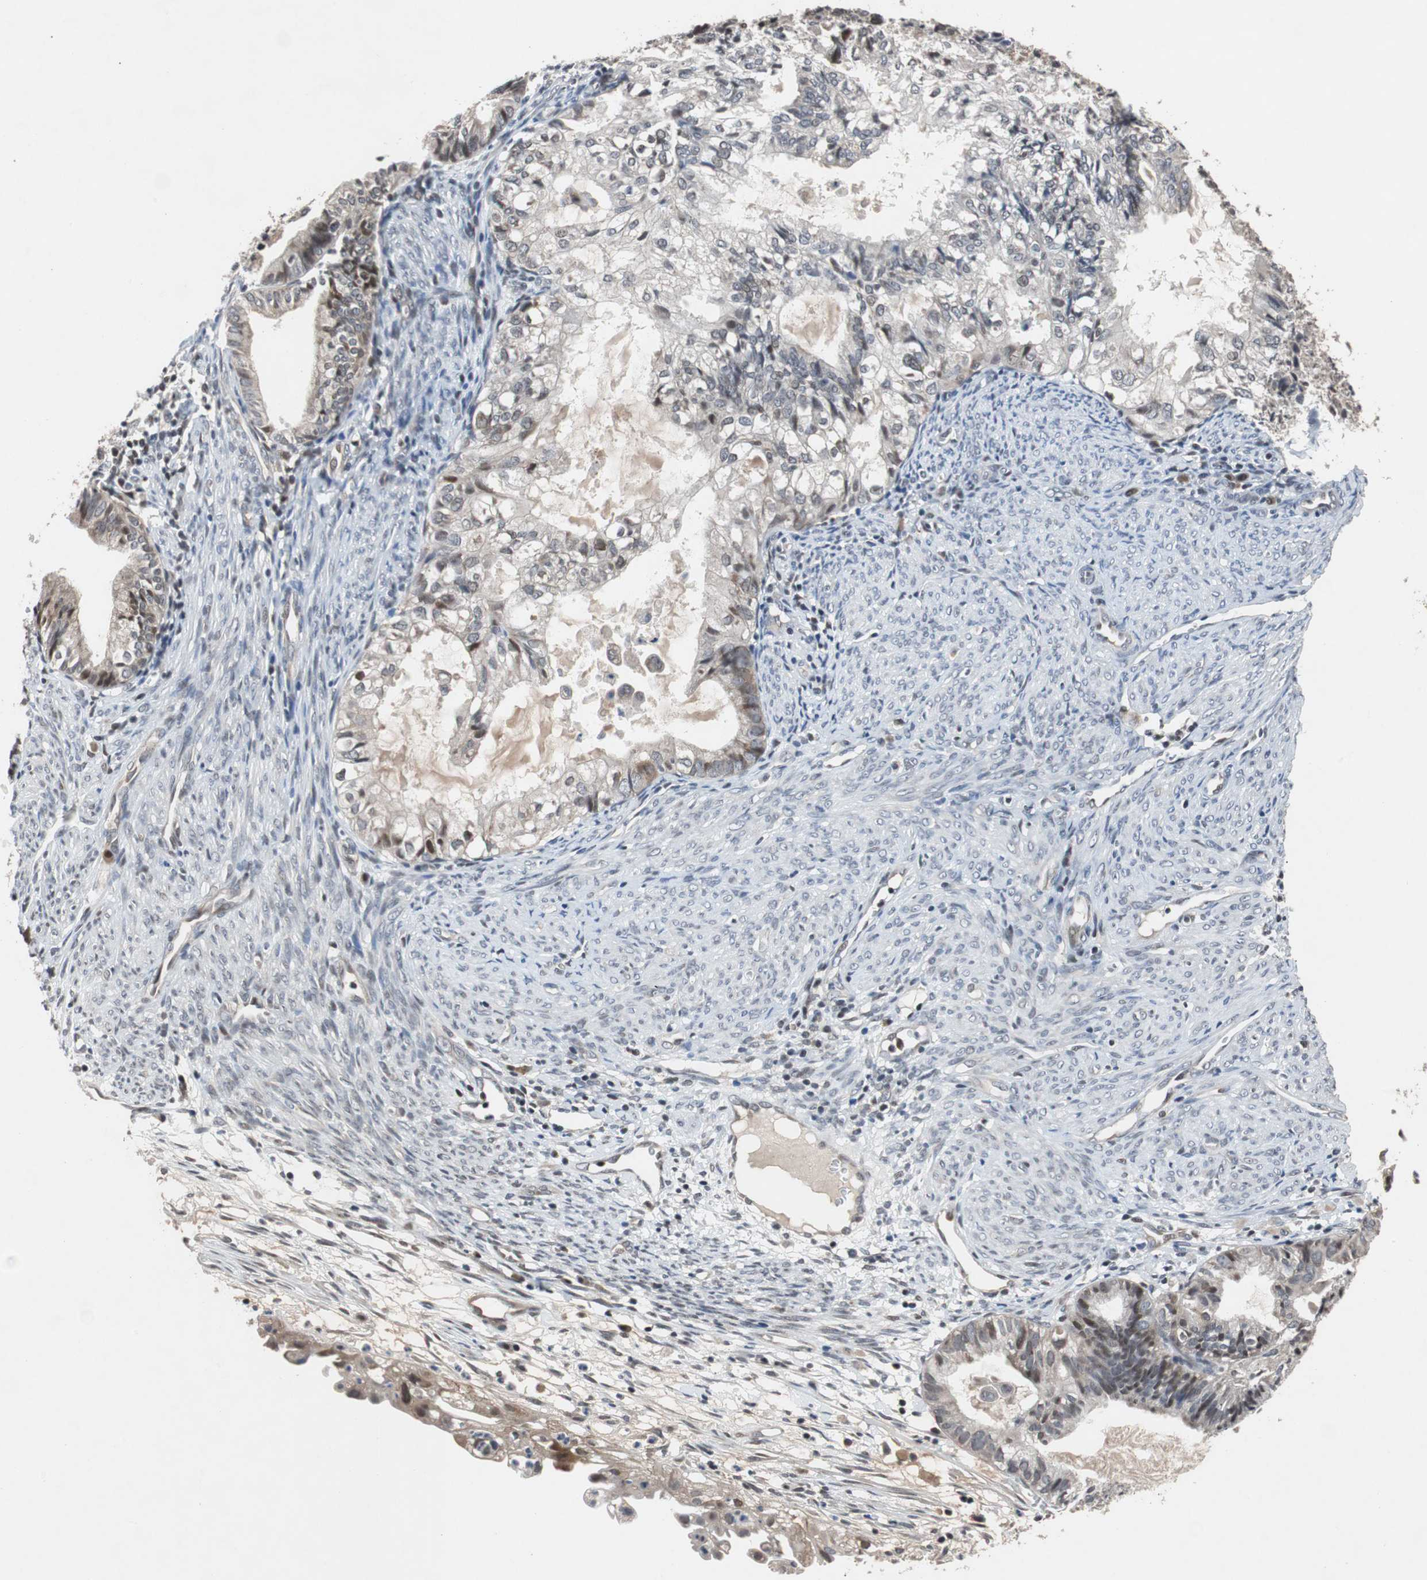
{"staining": {"intensity": "weak", "quantity": "<25%", "location": "nuclear"}, "tissue": "cervical cancer", "cell_type": "Tumor cells", "image_type": "cancer", "snomed": [{"axis": "morphology", "description": "Normal tissue, NOS"}, {"axis": "morphology", "description": "Adenocarcinoma, NOS"}, {"axis": "topography", "description": "Cervix"}, {"axis": "topography", "description": "Endometrium"}], "caption": "Tumor cells show no significant expression in cervical adenocarcinoma. (DAB (3,3'-diaminobenzidine) IHC with hematoxylin counter stain).", "gene": "TP63", "patient": {"sex": "female", "age": 86}}